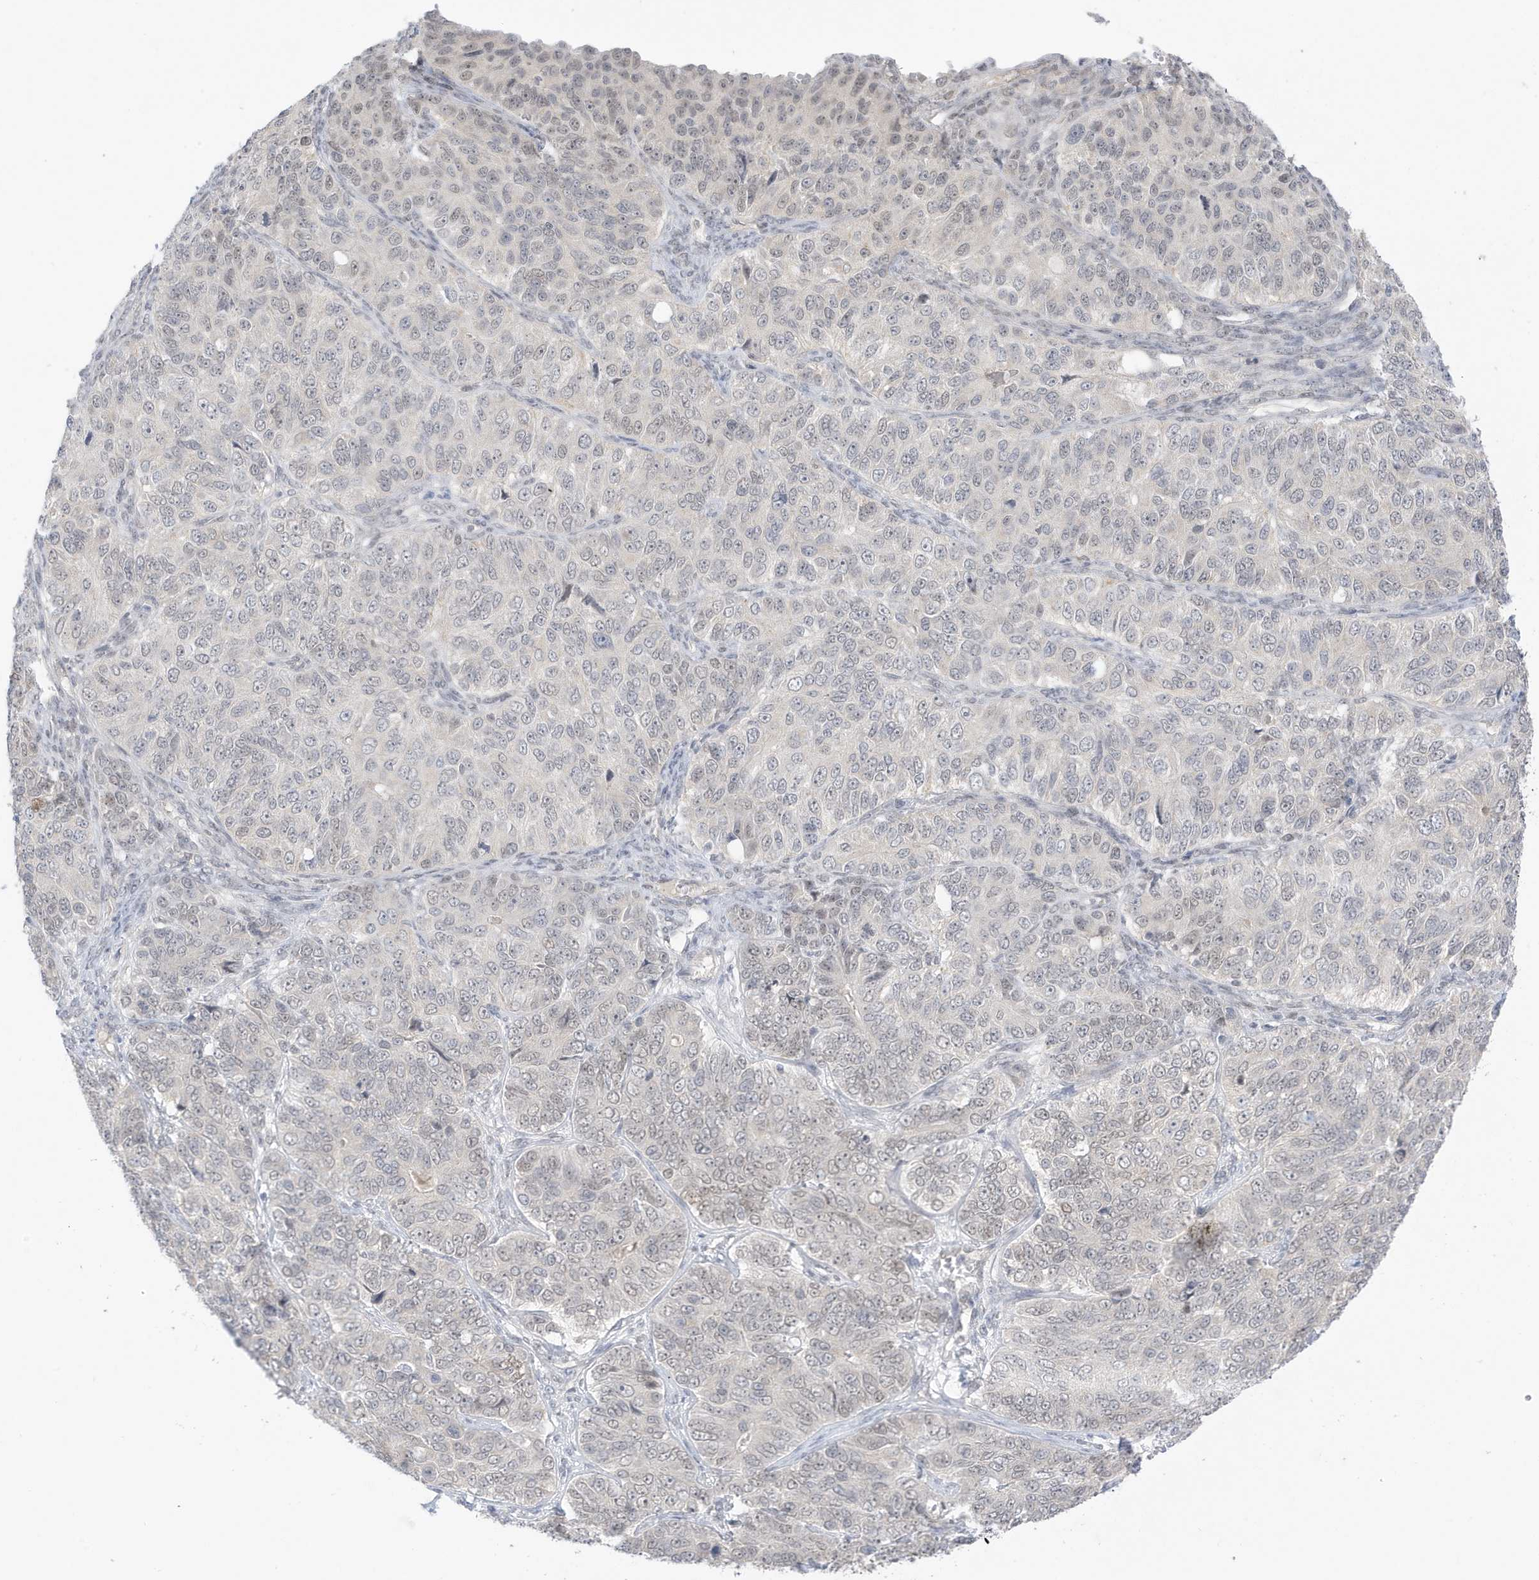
{"staining": {"intensity": "weak", "quantity": "<25%", "location": "nuclear"}, "tissue": "ovarian cancer", "cell_type": "Tumor cells", "image_type": "cancer", "snomed": [{"axis": "morphology", "description": "Carcinoma, endometroid"}, {"axis": "topography", "description": "Ovary"}], "caption": "High magnification brightfield microscopy of ovarian cancer (endometroid carcinoma) stained with DAB (brown) and counterstained with hematoxylin (blue): tumor cells show no significant staining. The staining is performed using DAB brown chromogen with nuclei counter-stained in using hematoxylin.", "gene": "MSL3", "patient": {"sex": "female", "age": 51}}